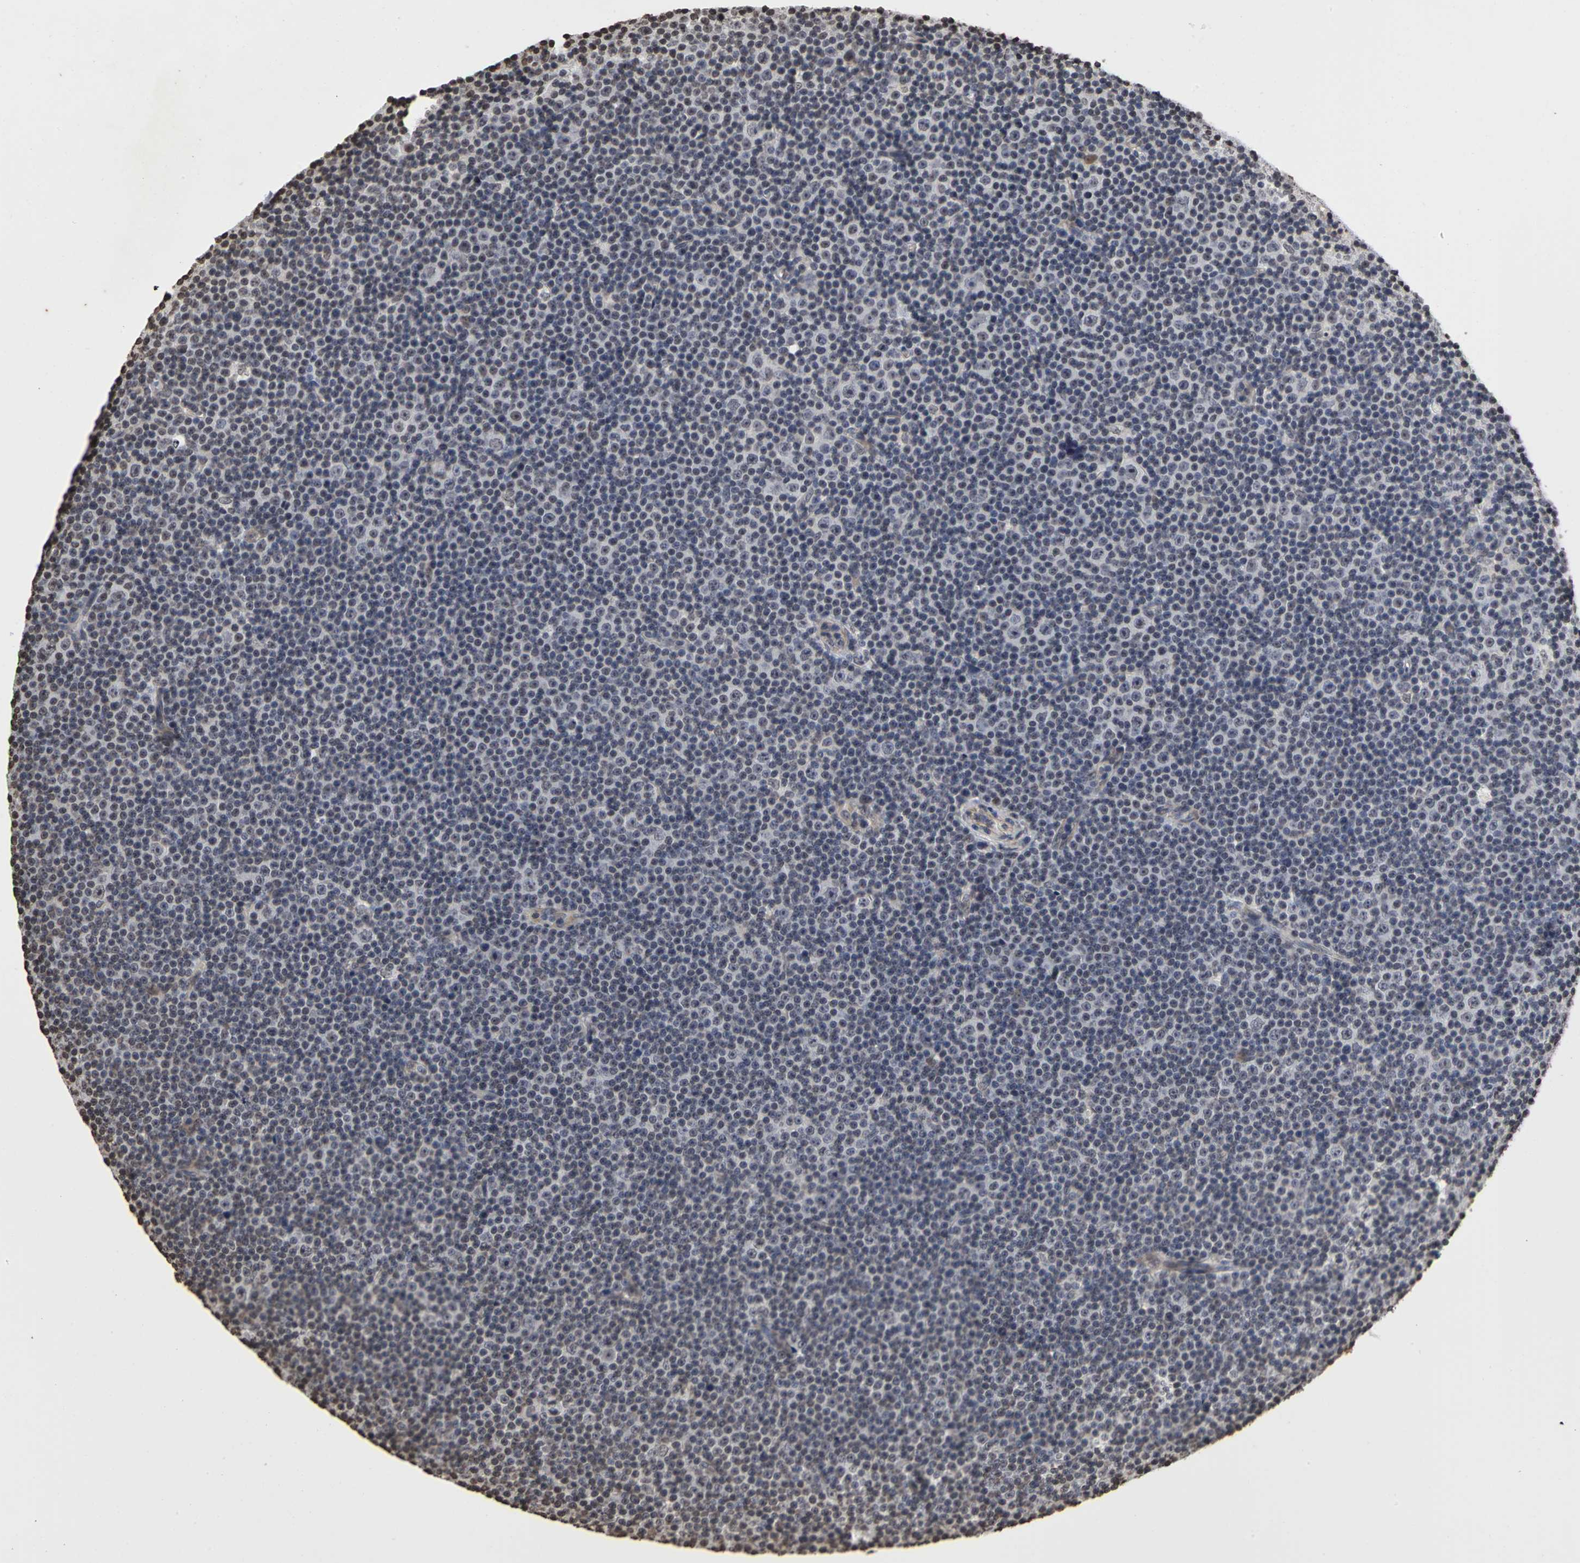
{"staining": {"intensity": "weak", "quantity": "<25%", "location": "nuclear"}, "tissue": "lymphoma", "cell_type": "Tumor cells", "image_type": "cancer", "snomed": [{"axis": "morphology", "description": "Malignant lymphoma, non-Hodgkin's type, Low grade"}, {"axis": "topography", "description": "Lymph node"}], "caption": "High magnification brightfield microscopy of malignant lymphoma, non-Hodgkin's type (low-grade) stained with DAB (3,3'-diaminobenzidine) (brown) and counterstained with hematoxylin (blue): tumor cells show no significant positivity.", "gene": "ERCC2", "patient": {"sex": "female", "age": 67}}